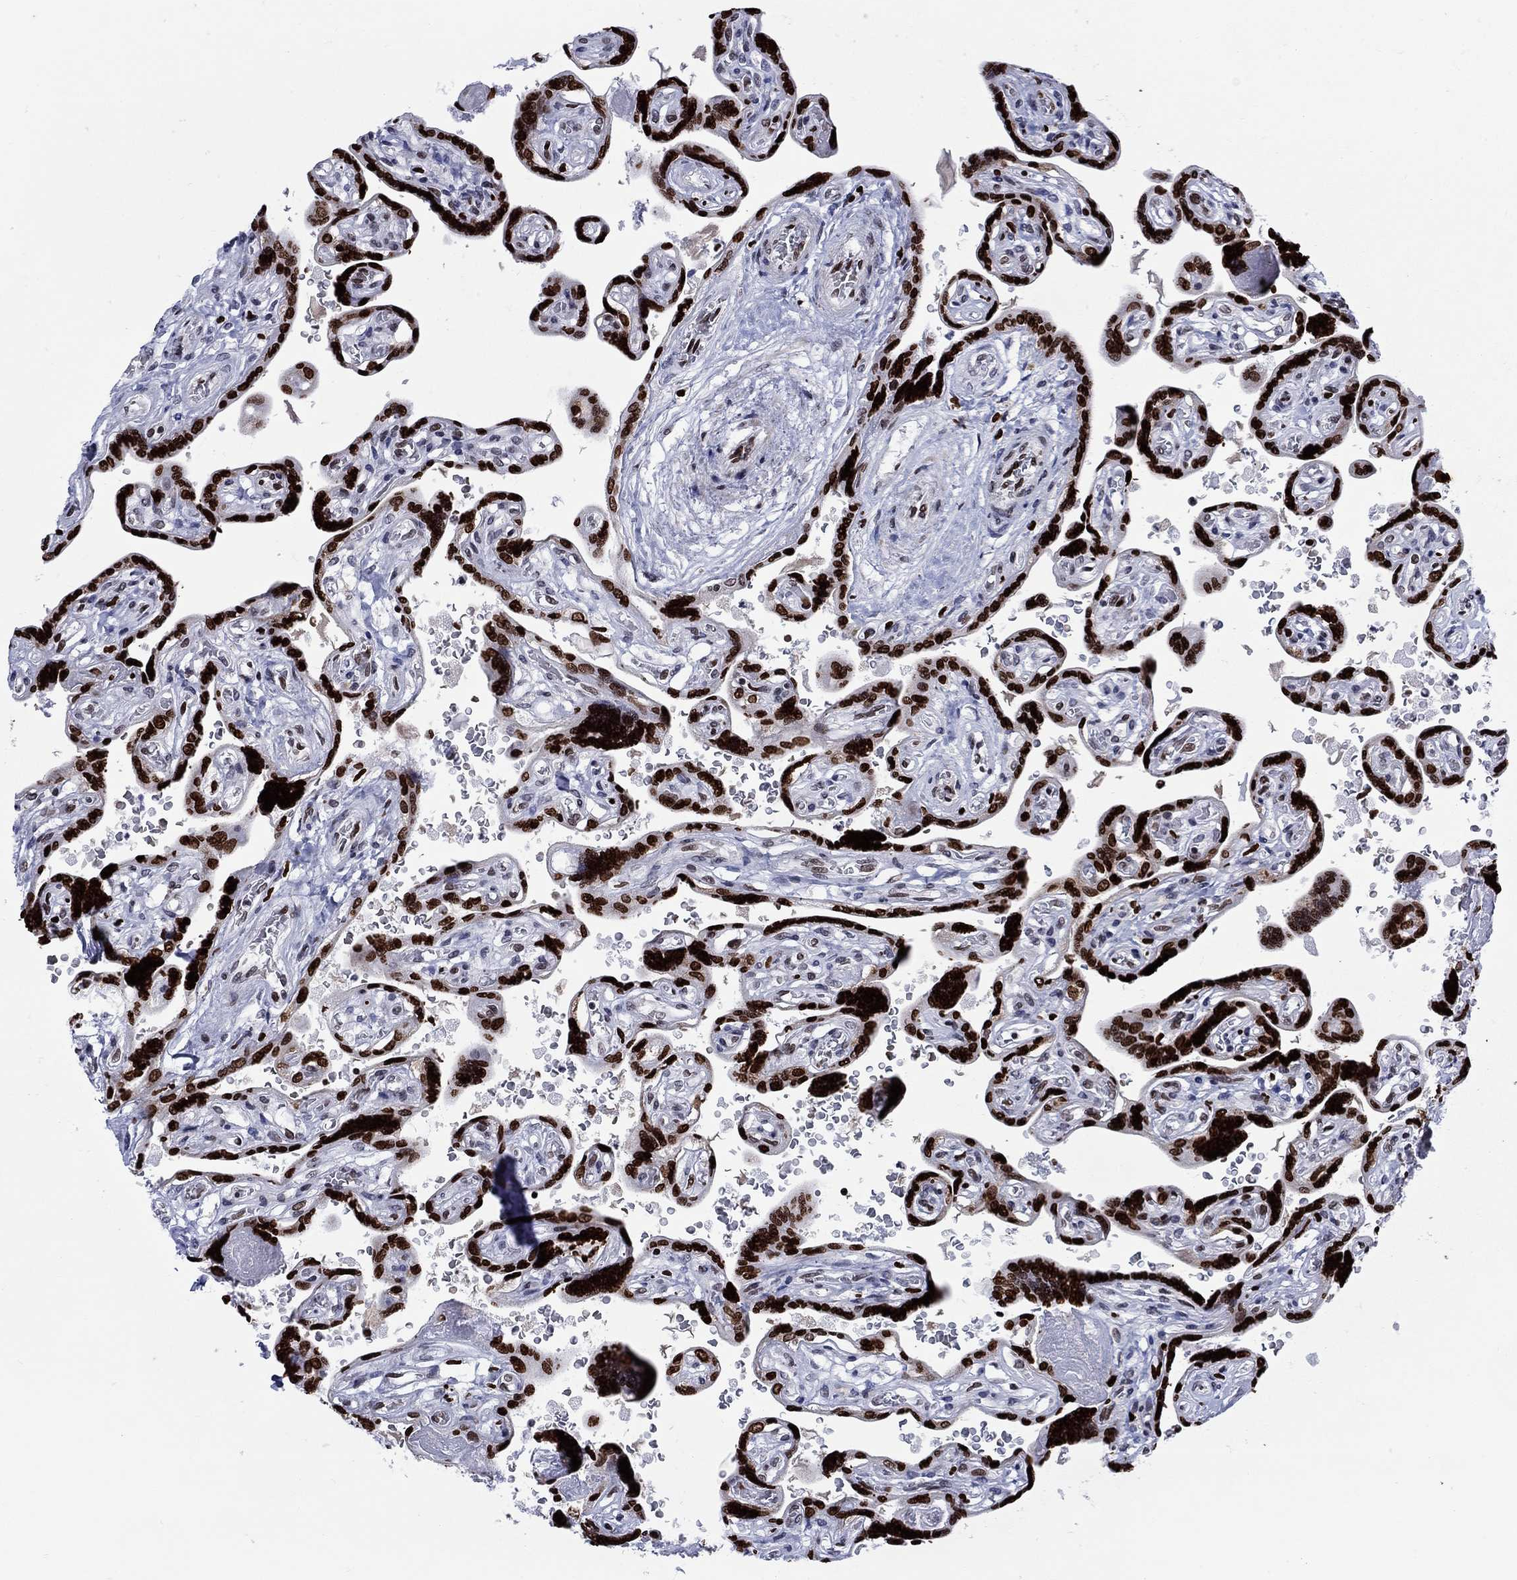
{"staining": {"intensity": "strong", "quantity": "<25%", "location": "nuclear"}, "tissue": "placenta", "cell_type": "Decidual cells", "image_type": "normal", "snomed": [{"axis": "morphology", "description": "Normal tissue, NOS"}, {"axis": "topography", "description": "Placenta"}], "caption": "Immunohistochemical staining of normal human placenta displays <25% levels of strong nuclear protein expression in approximately <25% of decidual cells. (DAB (3,3'-diaminobenzidine) = brown stain, brightfield microscopy at high magnification).", "gene": "HMGA1", "patient": {"sex": "female", "age": 32}}